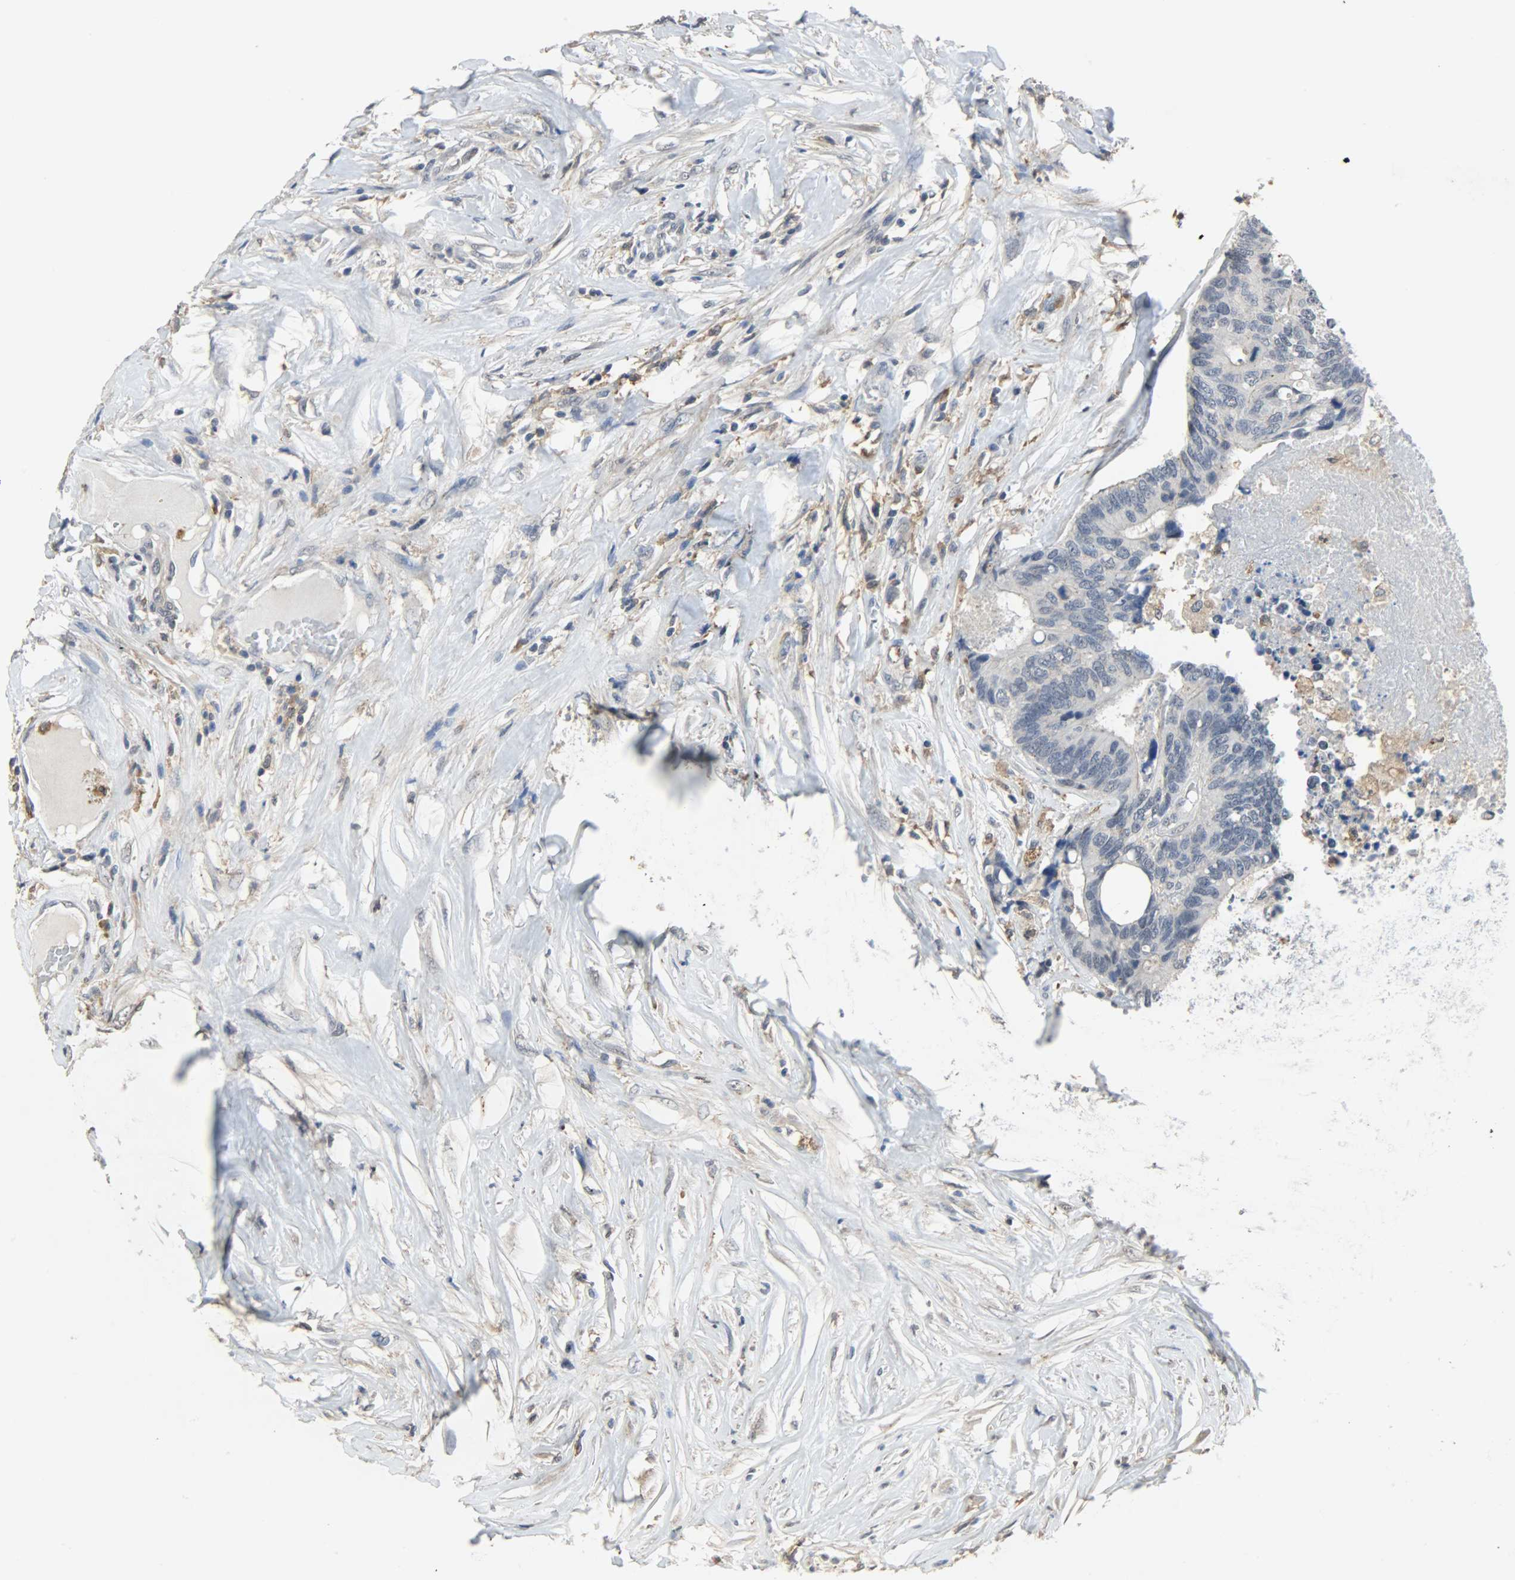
{"staining": {"intensity": "negative", "quantity": "none", "location": "none"}, "tissue": "colorectal cancer", "cell_type": "Tumor cells", "image_type": "cancer", "snomed": [{"axis": "morphology", "description": "Adenocarcinoma, NOS"}, {"axis": "topography", "description": "Rectum"}], "caption": "Micrograph shows no significant protein expression in tumor cells of colorectal cancer. (DAB (3,3'-diaminobenzidine) immunohistochemistry with hematoxylin counter stain).", "gene": "SKAP2", "patient": {"sex": "male", "age": 55}}